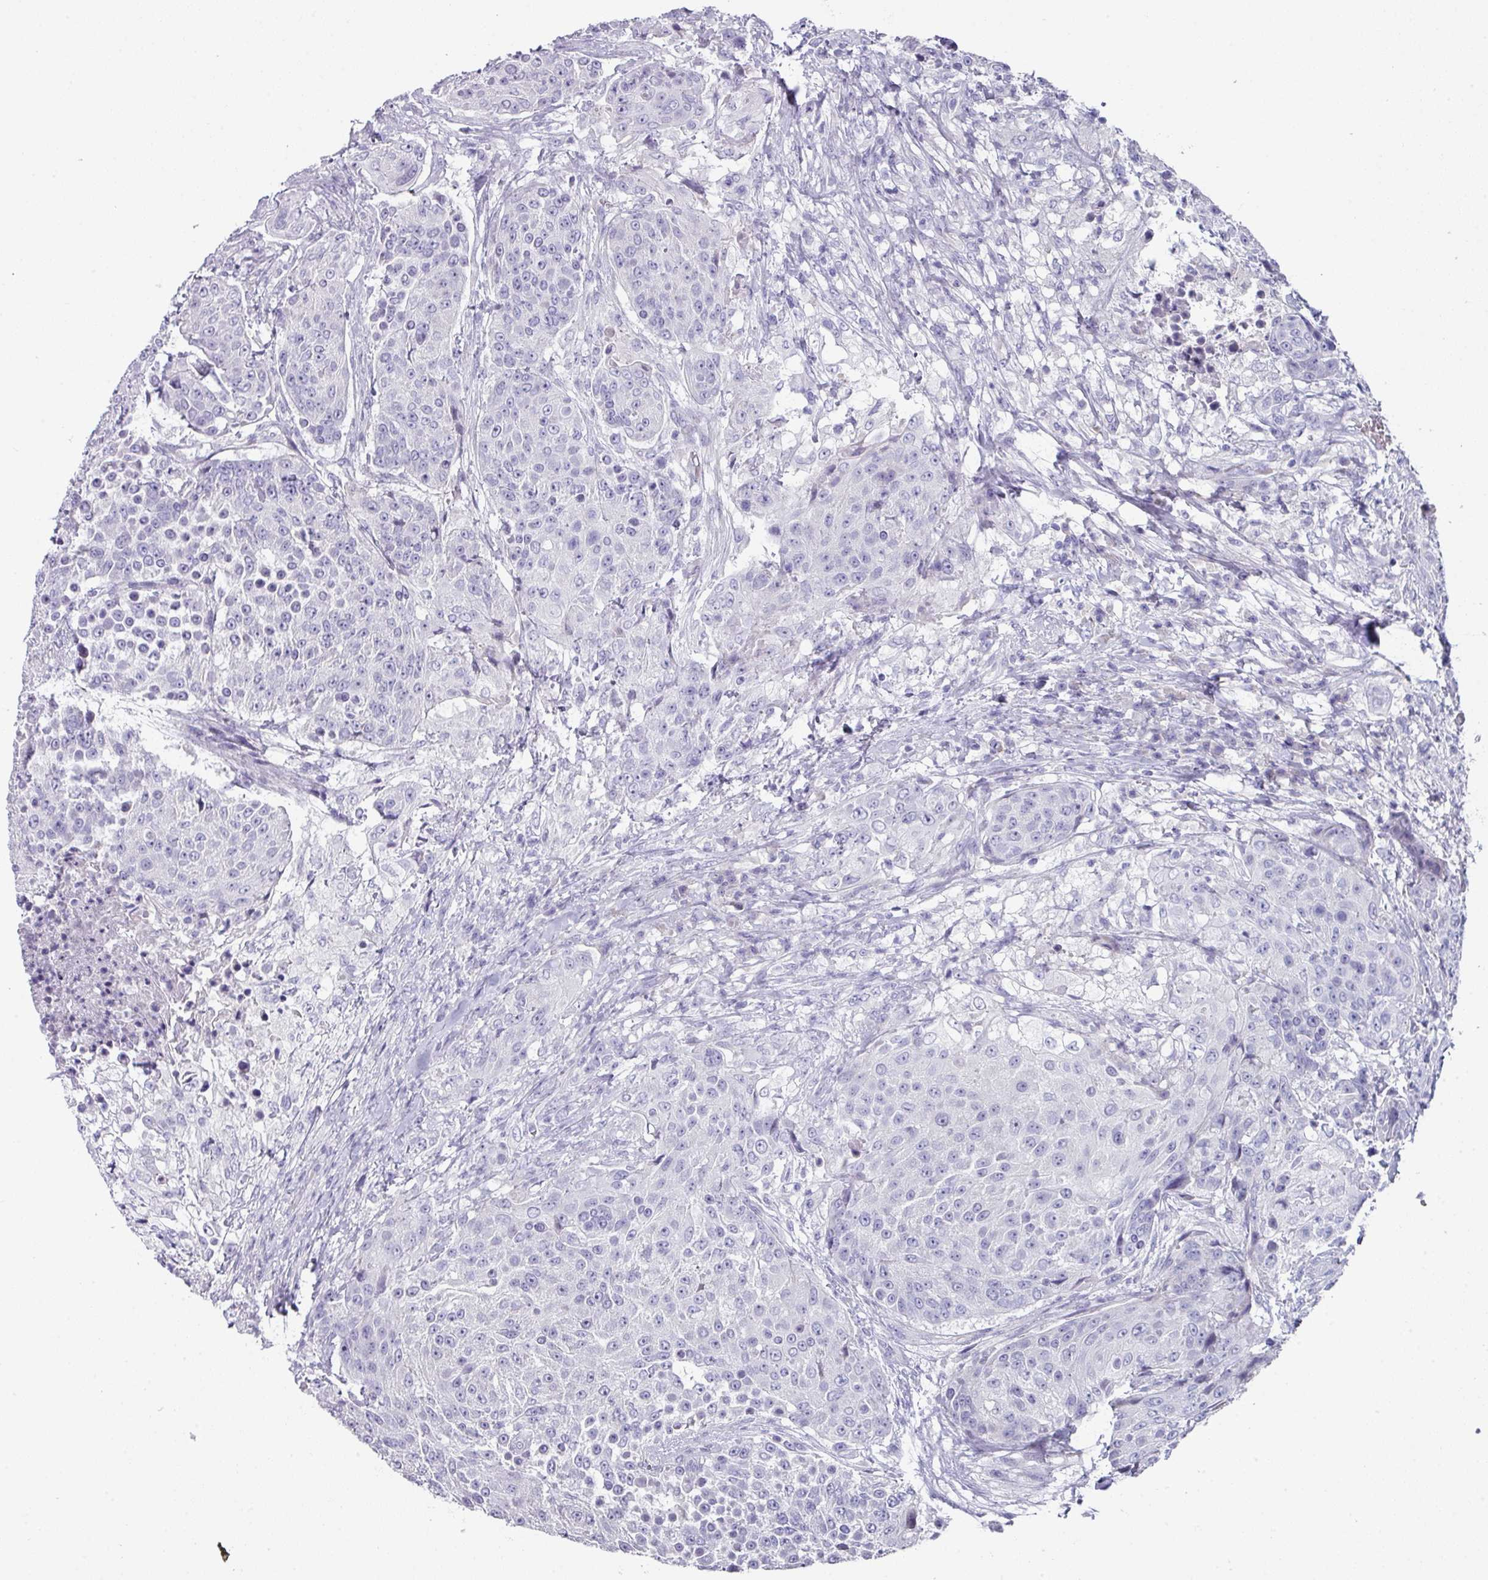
{"staining": {"intensity": "negative", "quantity": "none", "location": "none"}, "tissue": "urothelial cancer", "cell_type": "Tumor cells", "image_type": "cancer", "snomed": [{"axis": "morphology", "description": "Urothelial carcinoma, High grade"}, {"axis": "topography", "description": "Urinary bladder"}], "caption": "Immunohistochemistry (IHC) of urothelial cancer displays no expression in tumor cells. The staining was performed using DAB (3,3'-diaminobenzidine) to visualize the protein expression in brown, while the nuclei were stained in blue with hematoxylin (Magnification: 20x).", "gene": "DEFB115", "patient": {"sex": "female", "age": 63}}